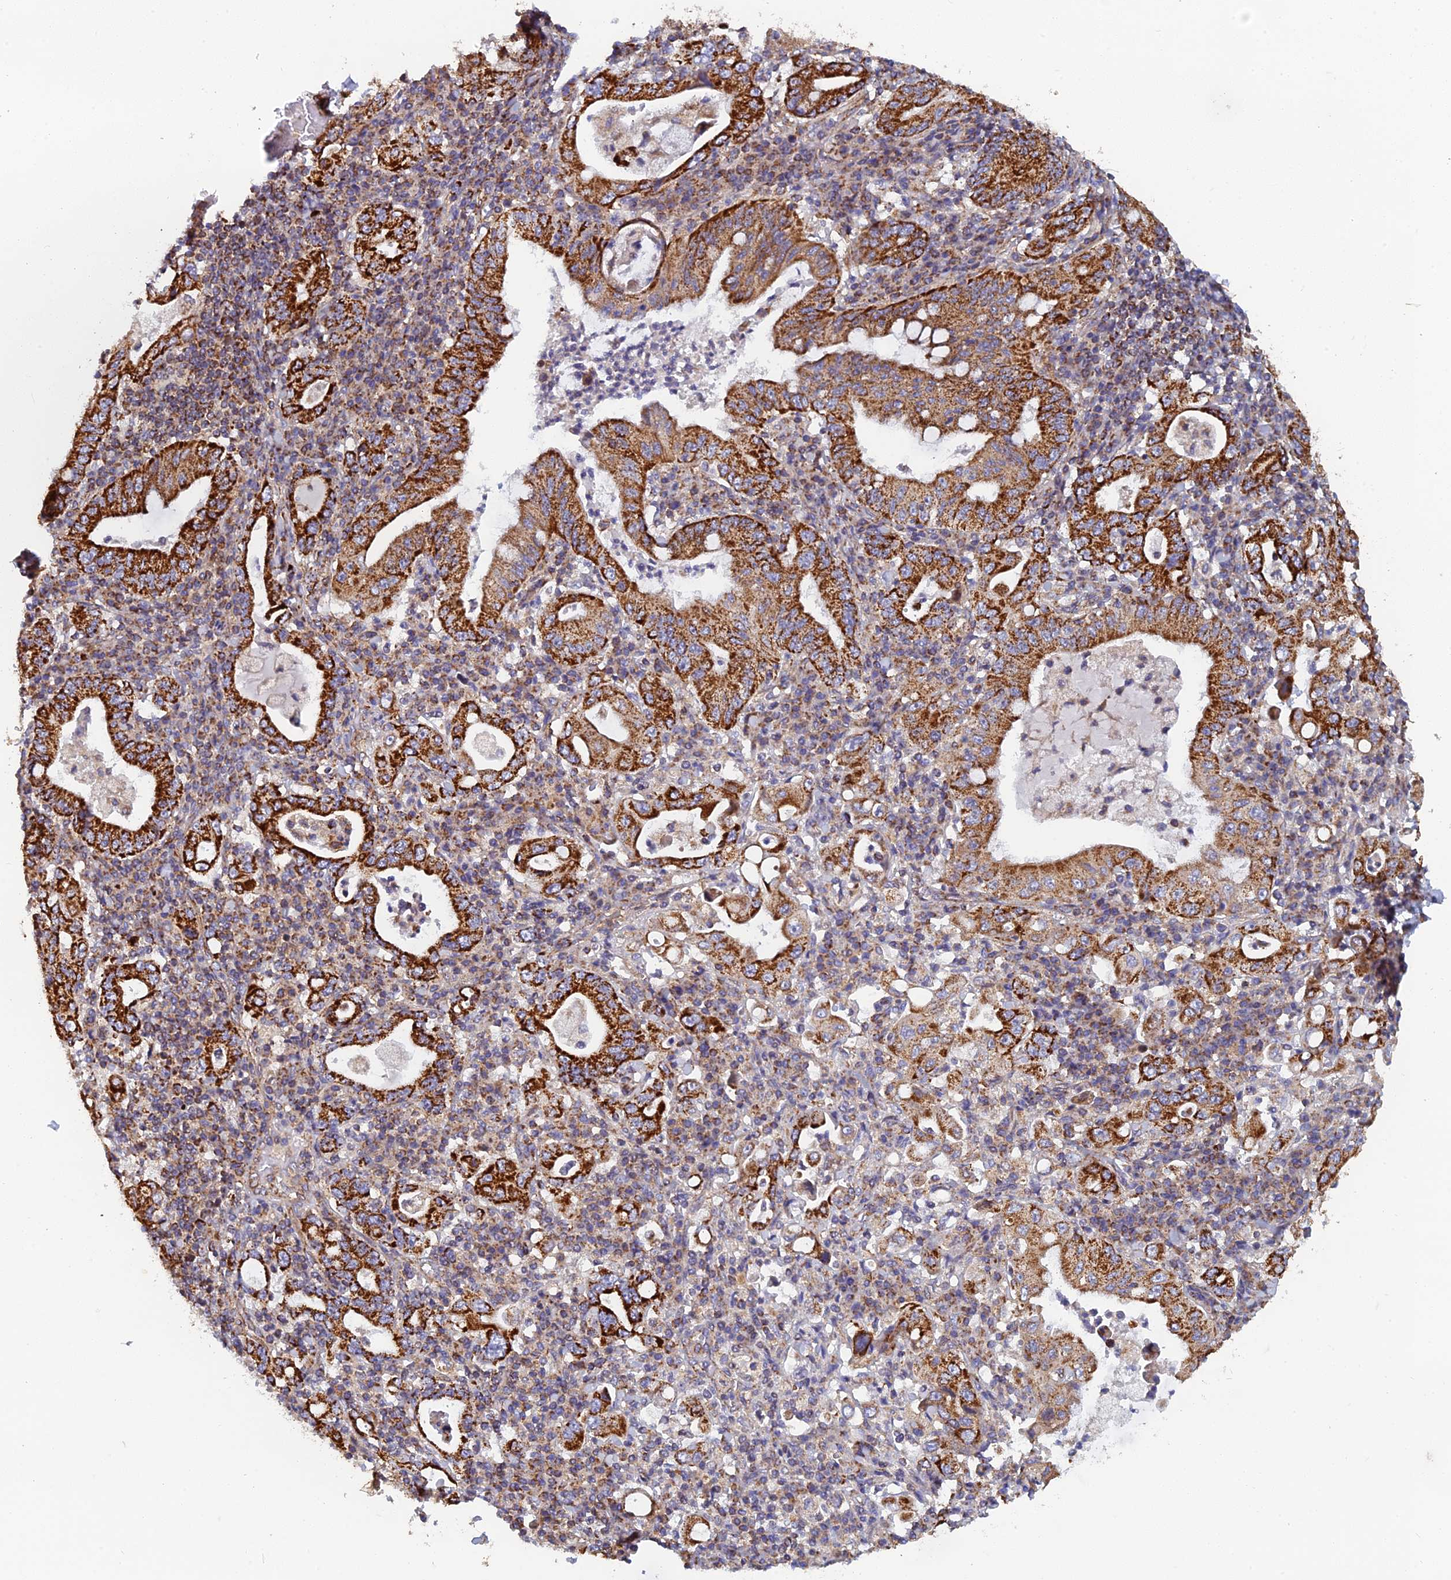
{"staining": {"intensity": "strong", "quantity": ">75%", "location": "cytoplasmic/membranous"}, "tissue": "stomach cancer", "cell_type": "Tumor cells", "image_type": "cancer", "snomed": [{"axis": "morphology", "description": "Normal tissue, NOS"}, {"axis": "morphology", "description": "Adenocarcinoma, NOS"}, {"axis": "topography", "description": "Esophagus"}, {"axis": "topography", "description": "Stomach, upper"}, {"axis": "topography", "description": "Peripheral nerve tissue"}], "caption": "IHC image of neoplastic tissue: stomach cancer stained using immunohistochemistry (IHC) displays high levels of strong protein expression localized specifically in the cytoplasmic/membranous of tumor cells, appearing as a cytoplasmic/membranous brown color.", "gene": "MRPS9", "patient": {"sex": "male", "age": 62}}